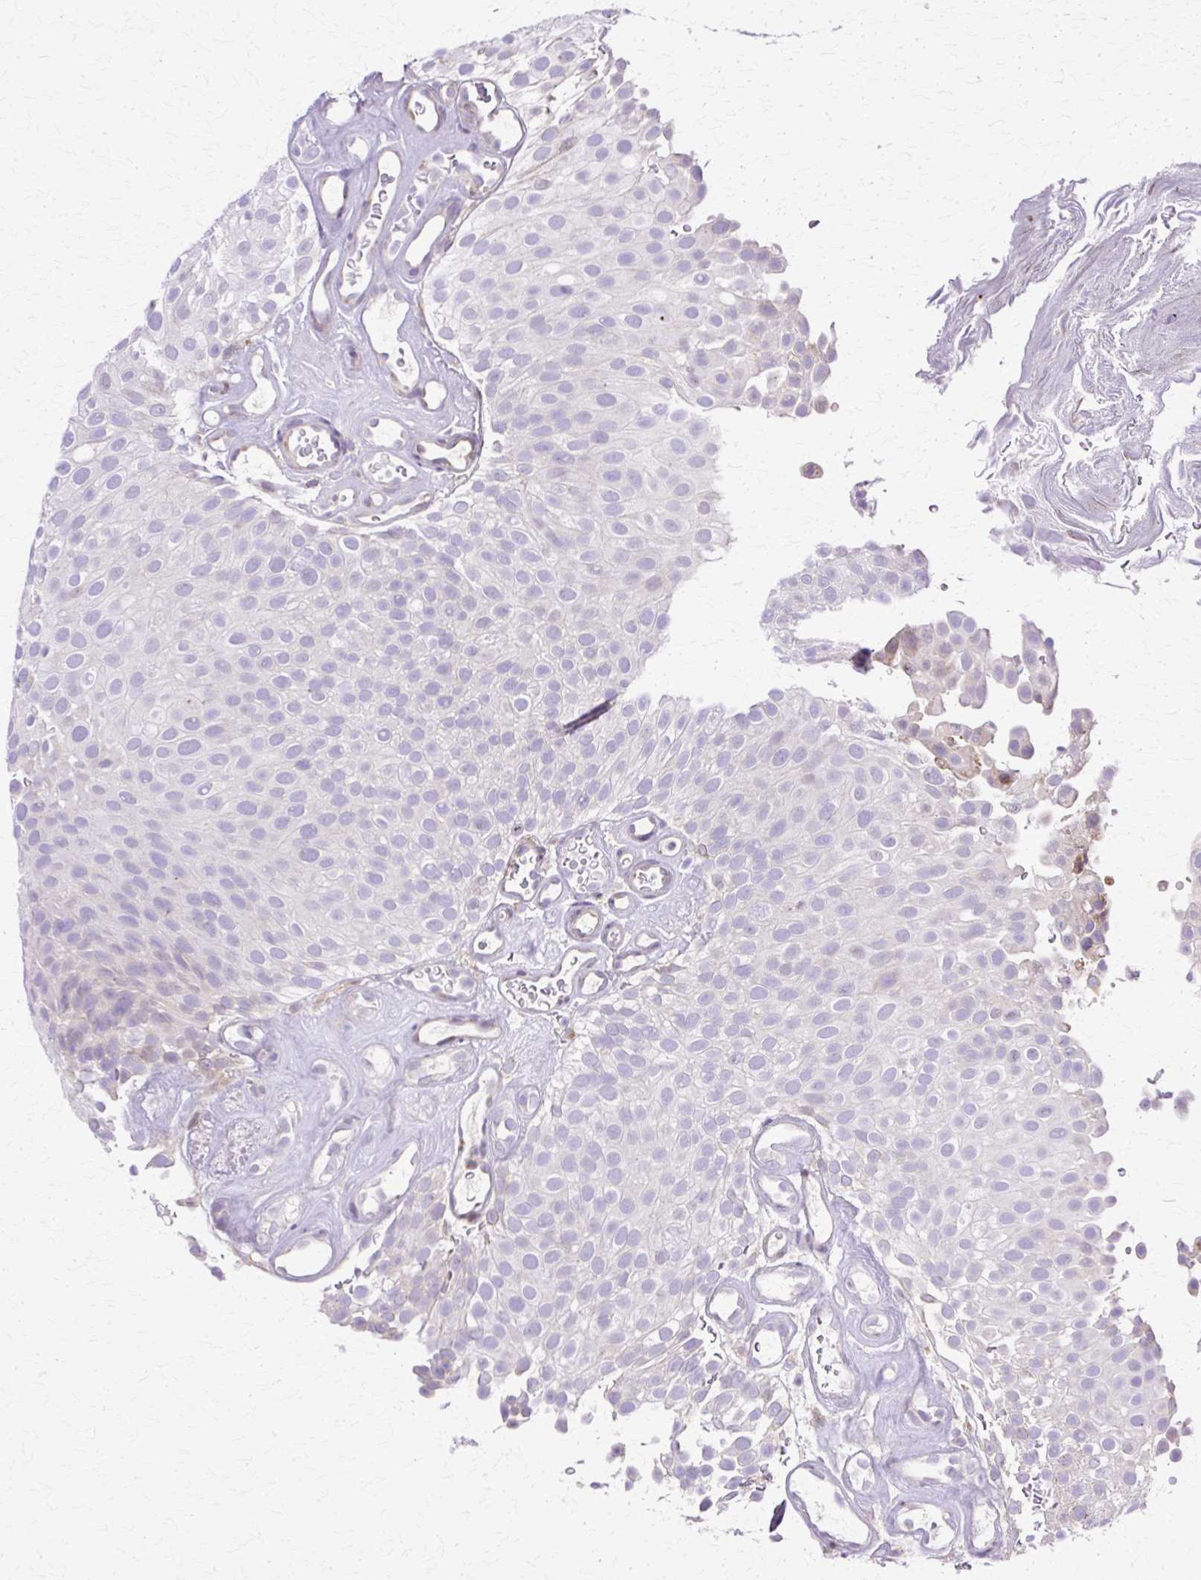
{"staining": {"intensity": "negative", "quantity": "none", "location": "none"}, "tissue": "urothelial cancer", "cell_type": "Tumor cells", "image_type": "cancer", "snomed": [{"axis": "morphology", "description": "Urothelial carcinoma, Low grade"}, {"axis": "topography", "description": "Urinary bladder"}], "caption": "DAB (3,3'-diaminobenzidine) immunohistochemical staining of low-grade urothelial carcinoma reveals no significant staining in tumor cells. (DAB (3,3'-diaminobenzidine) IHC visualized using brightfield microscopy, high magnification).", "gene": "TBC1D3G", "patient": {"sex": "male", "age": 78}}